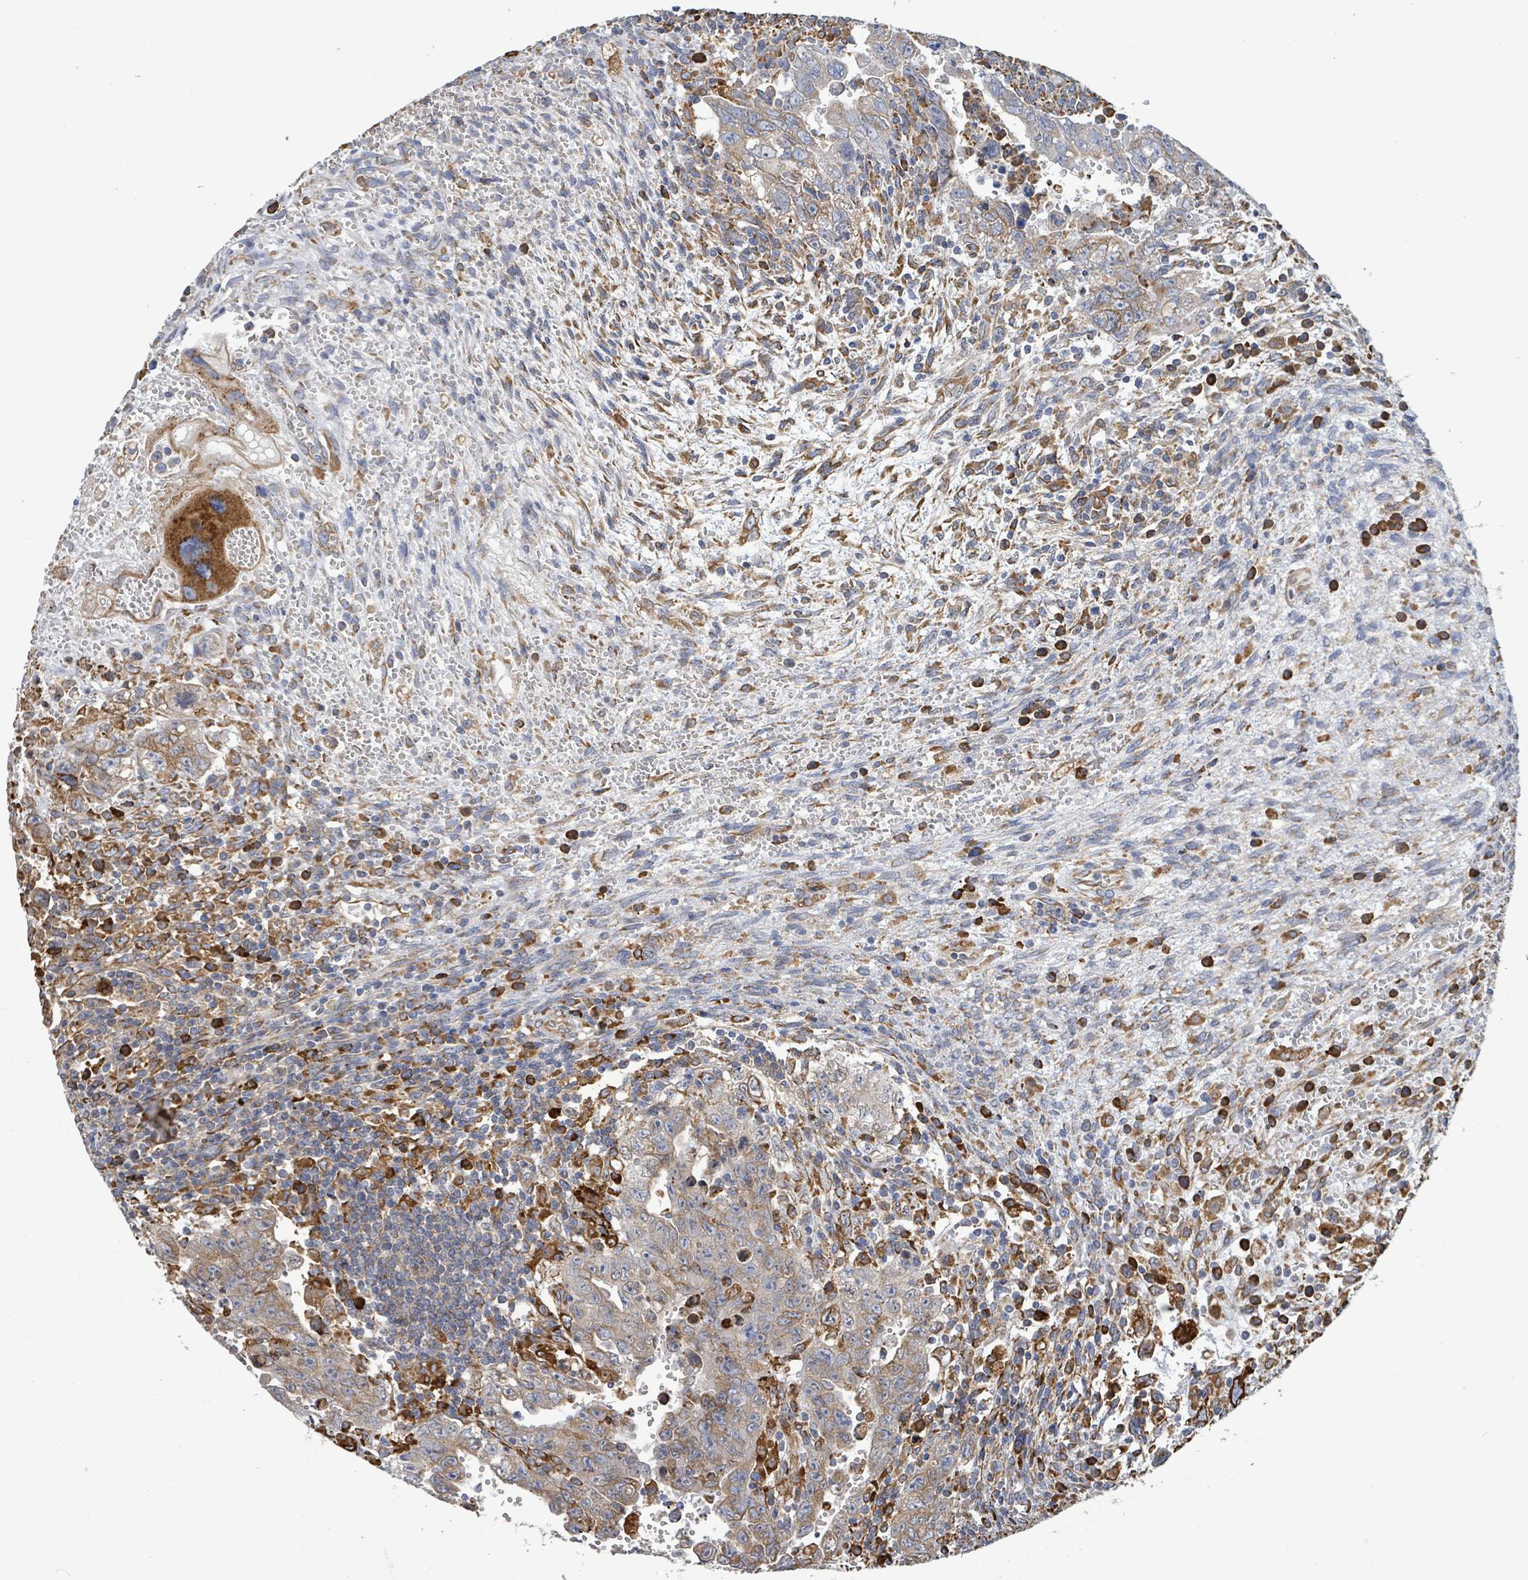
{"staining": {"intensity": "moderate", "quantity": ">75%", "location": "cytoplasmic/membranous"}, "tissue": "testis cancer", "cell_type": "Tumor cells", "image_type": "cancer", "snomed": [{"axis": "morphology", "description": "Carcinoma, Embryonal, NOS"}, {"axis": "topography", "description": "Testis"}], "caption": "Protein analysis of testis cancer tissue demonstrates moderate cytoplasmic/membranous expression in about >75% of tumor cells.", "gene": "RFPL4A", "patient": {"sex": "male", "age": 28}}